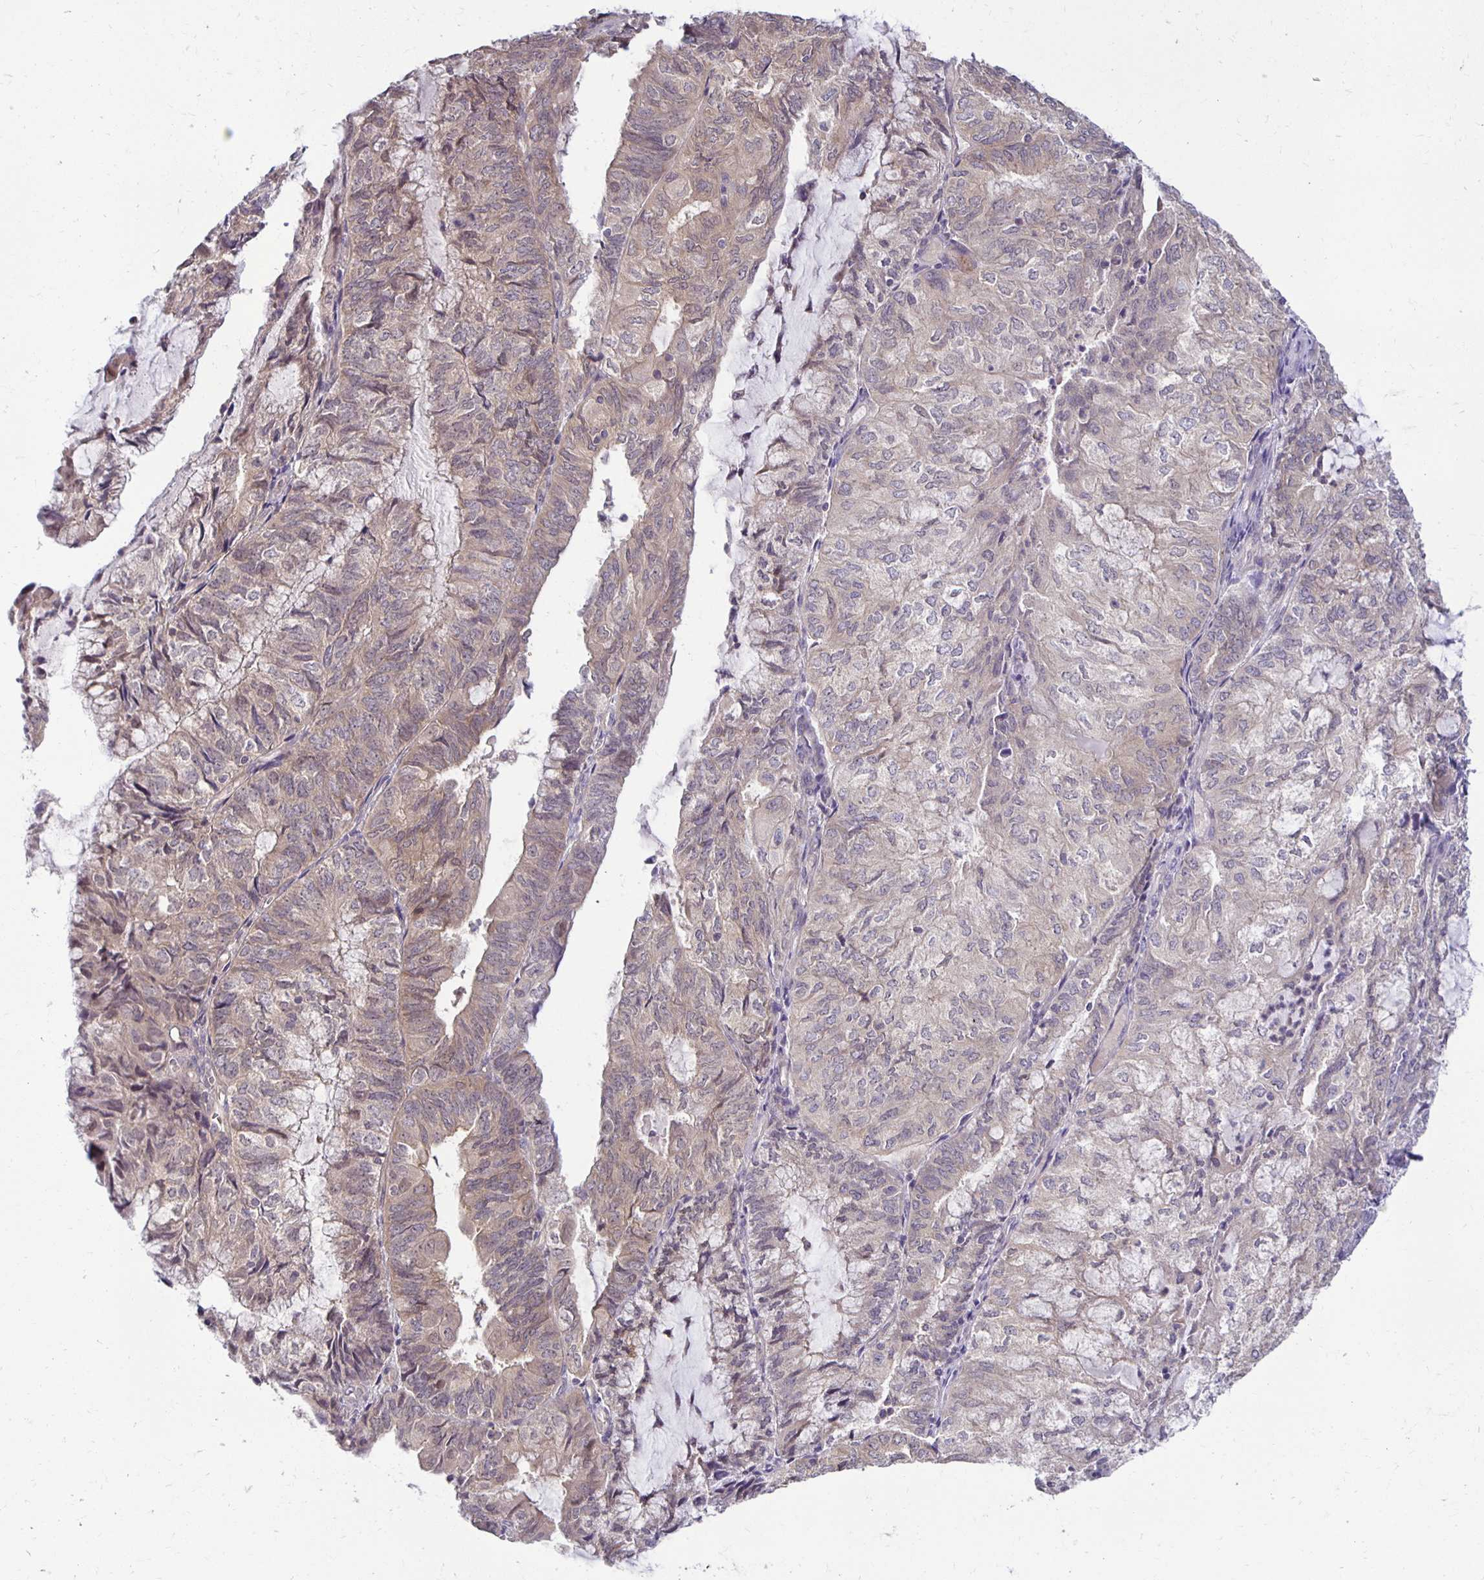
{"staining": {"intensity": "weak", "quantity": "25%-75%", "location": "cytoplasmic/membranous"}, "tissue": "endometrial cancer", "cell_type": "Tumor cells", "image_type": "cancer", "snomed": [{"axis": "morphology", "description": "Adenocarcinoma, NOS"}, {"axis": "topography", "description": "Endometrium"}], "caption": "Immunohistochemical staining of human endometrial cancer (adenocarcinoma) demonstrates low levels of weak cytoplasmic/membranous positivity in about 25%-75% of tumor cells.", "gene": "MIEN1", "patient": {"sex": "female", "age": 81}}